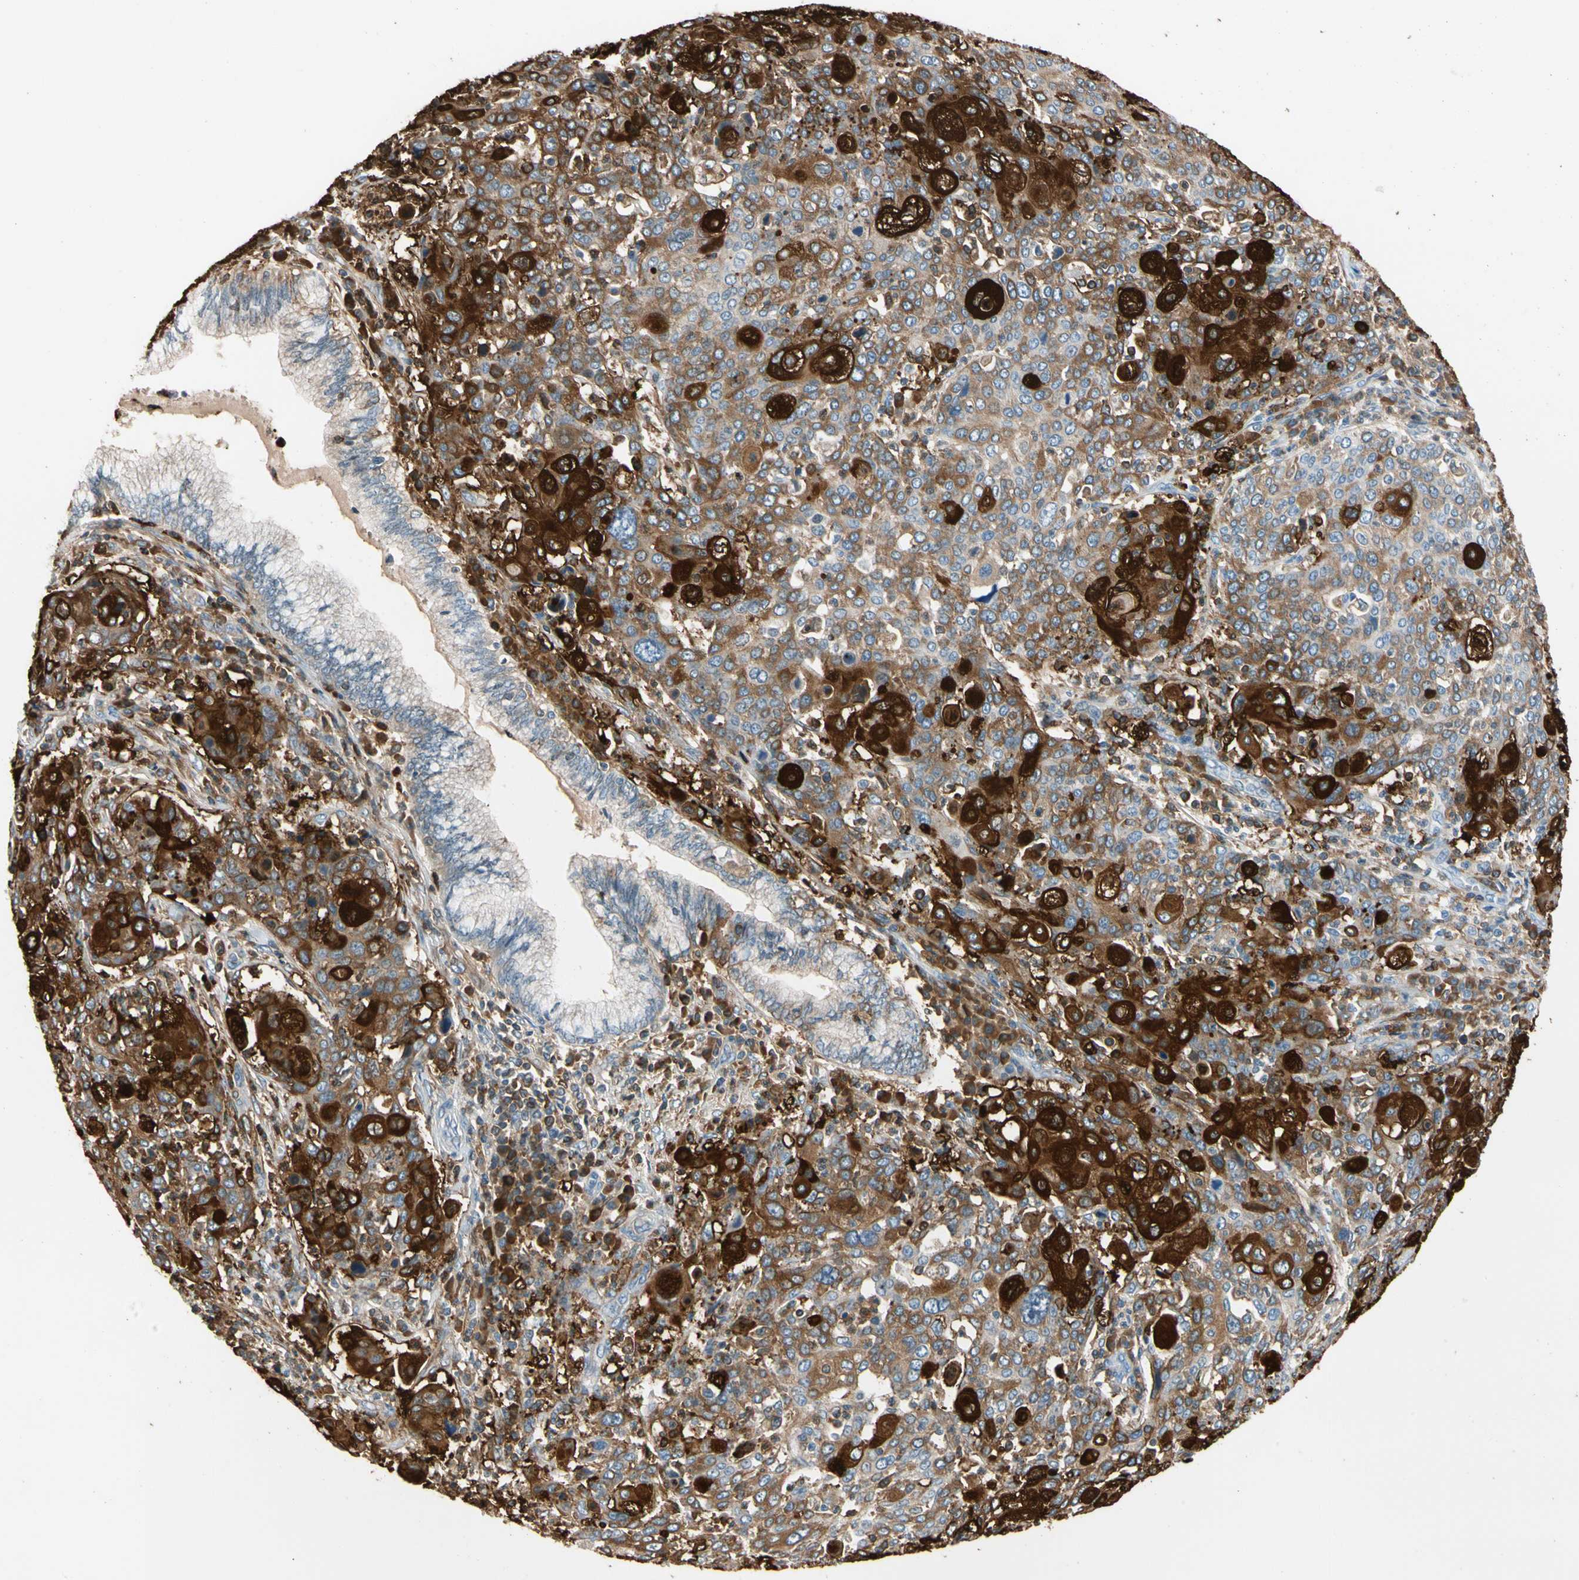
{"staining": {"intensity": "strong", "quantity": ">75%", "location": "cytoplasmic/membranous"}, "tissue": "cervical cancer", "cell_type": "Tumor cells", "image_type": "cancer", "snomed": [{"axis": "morphology", "description": "Squamous cell carcinoma, NOS"}, {"axis": "topography", "description": "Cervix"}], "caption": "Immunohistochemistry histopathology image of neoplastic tissue: human cervical cancer (squamous cell carcinoma) stained using immunohistochemistry (IHC) shows high levels of strong protein expression localized specifically in the cytoplasmic/membranous of tumor cells, appearing as a cytoplasmic/membranous brown color.", "gene": "STK40", "patient": {"sex": "female", "age": 40}}